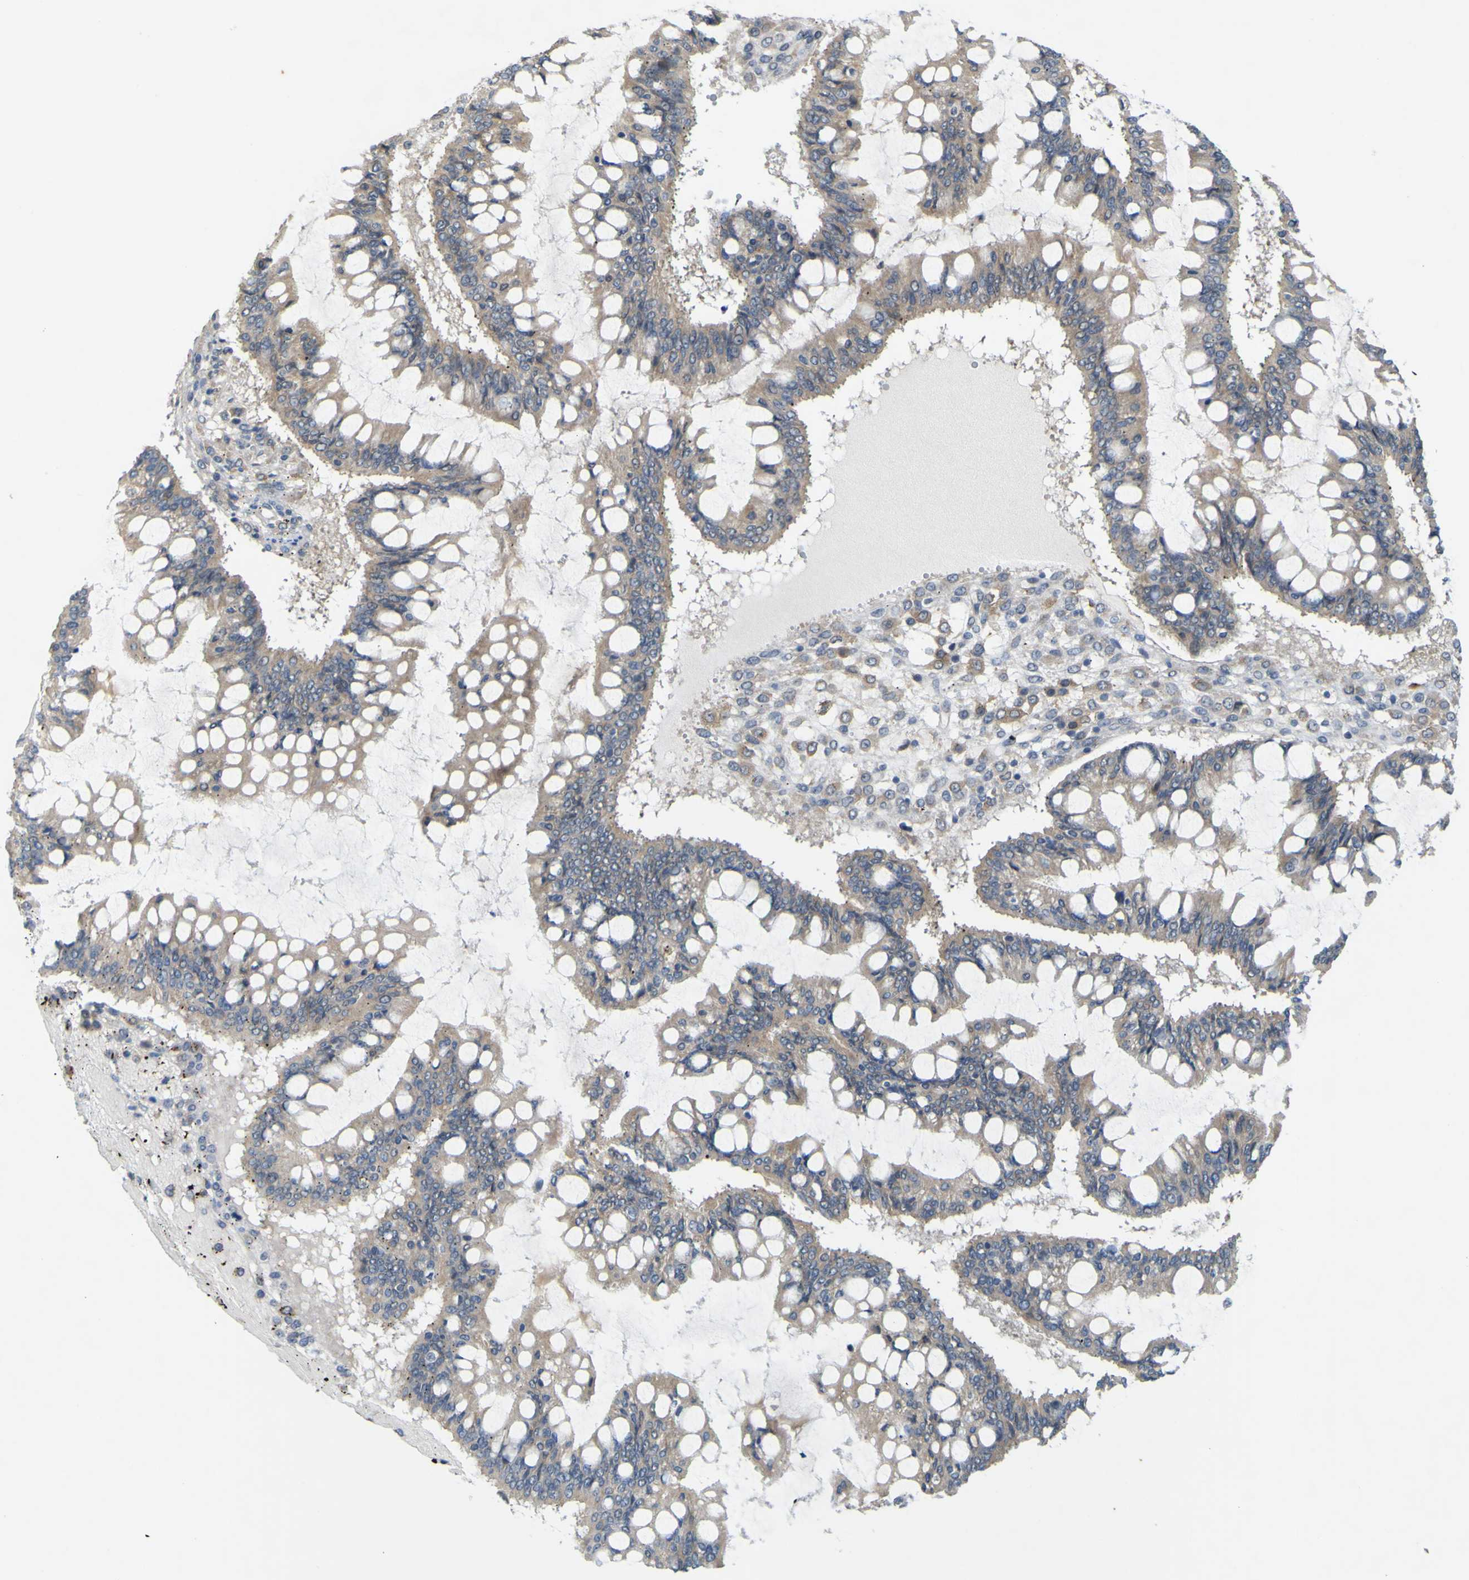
{"staining": {"intensity": "weak", "quantity": "25%-75%", "location": "cytoplasmic/membranous"}, "tissue": "ovarian cancer", "cell_type": "Tumor cells", "image_type": "cancer", "snomed": [{"axis": "morphology", "description": "Cystadenocarcinoma, mucinous, NOS"}, {"axis": "topography", "description": "Ovary"}], "caption": "This micrograph displays immunohistochemistry (IHC) staining of ovarian cancer, with low weak cytoplasmic/membranous positivity in about 25%-75% of tumor cells.", "gene": "IGF2R", "patient": {"sex": "female", "age": 73}}